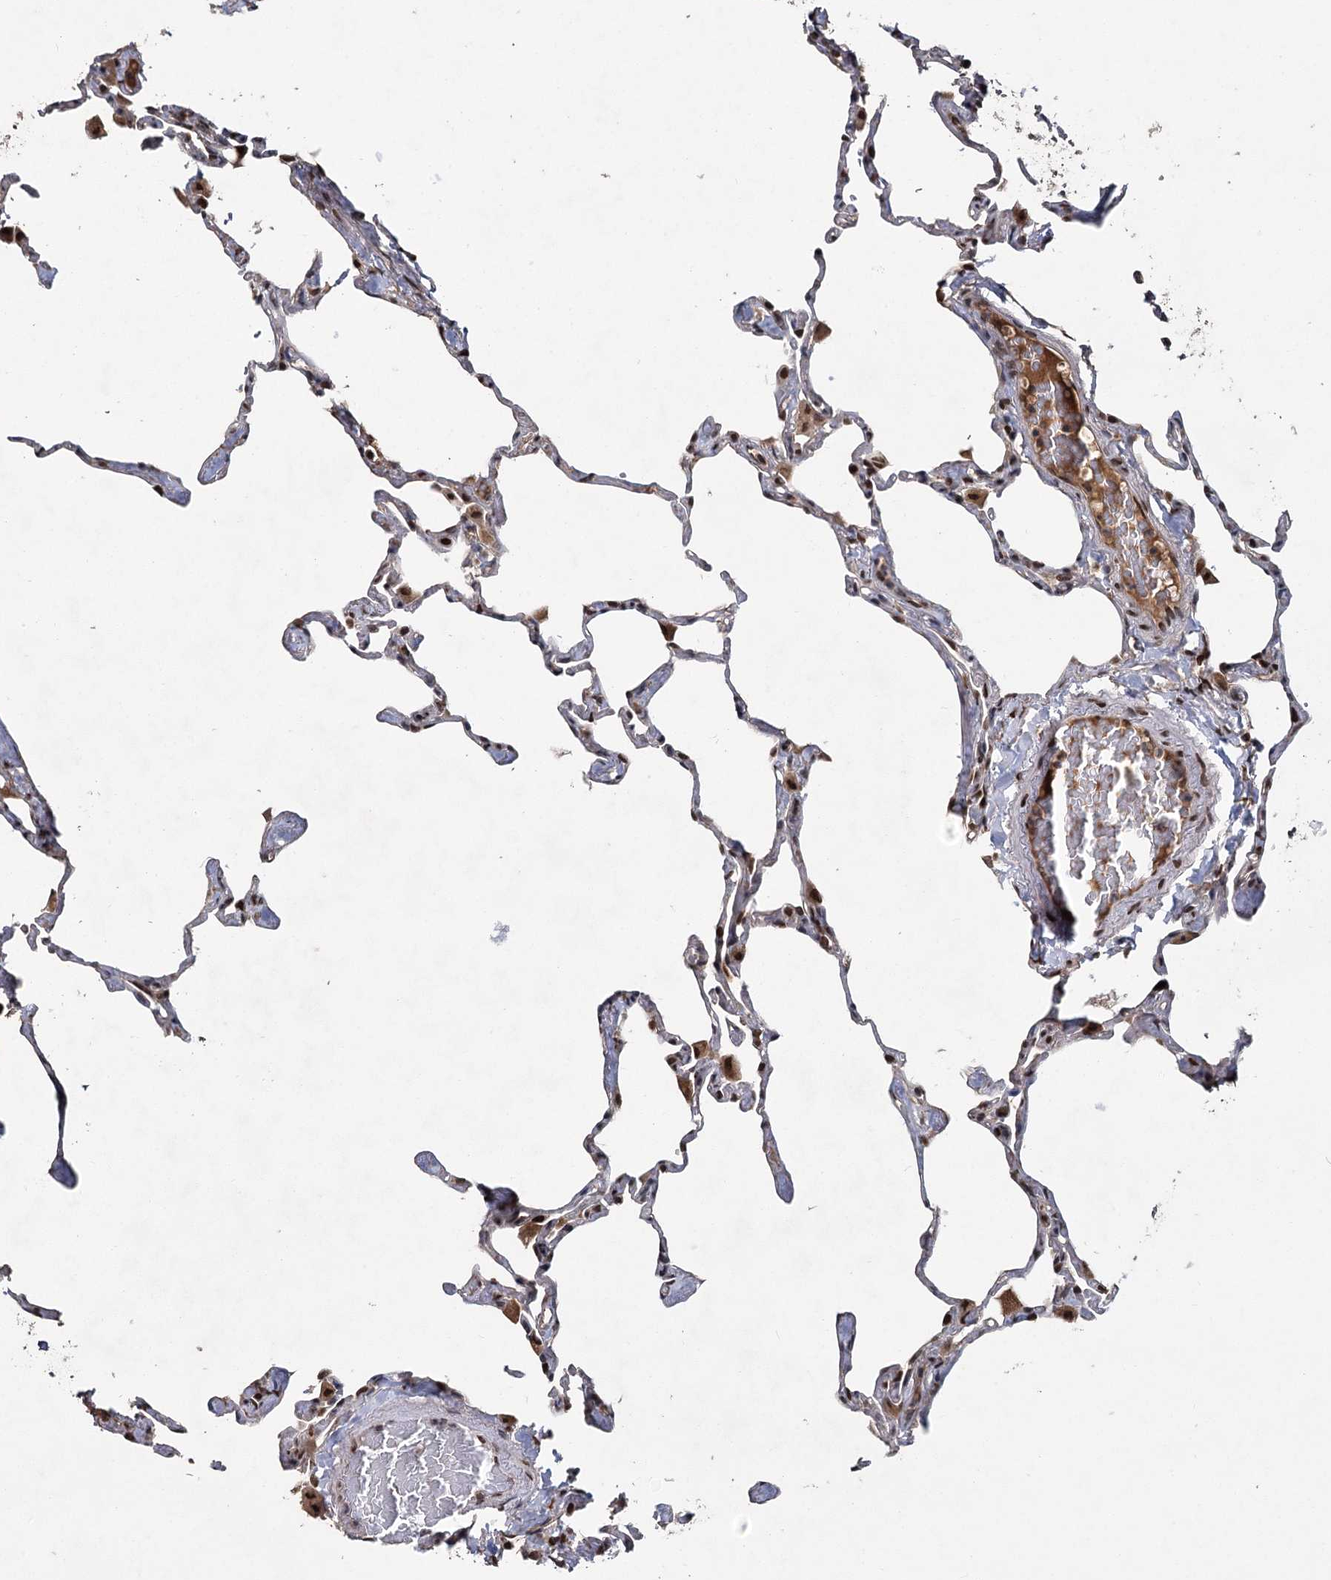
{"staining": {"intensity": "weak", "quantity": "<25%", "location": "cytoplasmic/membranous"}, "tissue": "lung", "cell_type": "Alveolar cells", "image_type": "normal", "snomed": [{"axis": "morphology", "description": "Normal tissue, NOS"}, {"axis": "topography", "description": "Lung"}], "caption": "Immunohistochemistry photomicrograph of normal lung: lung stained with DAB demonstrates no significant protein staining in alveolar cells.", "gene": "MYG1", "patient": {"sex": "male", "age": 65}}